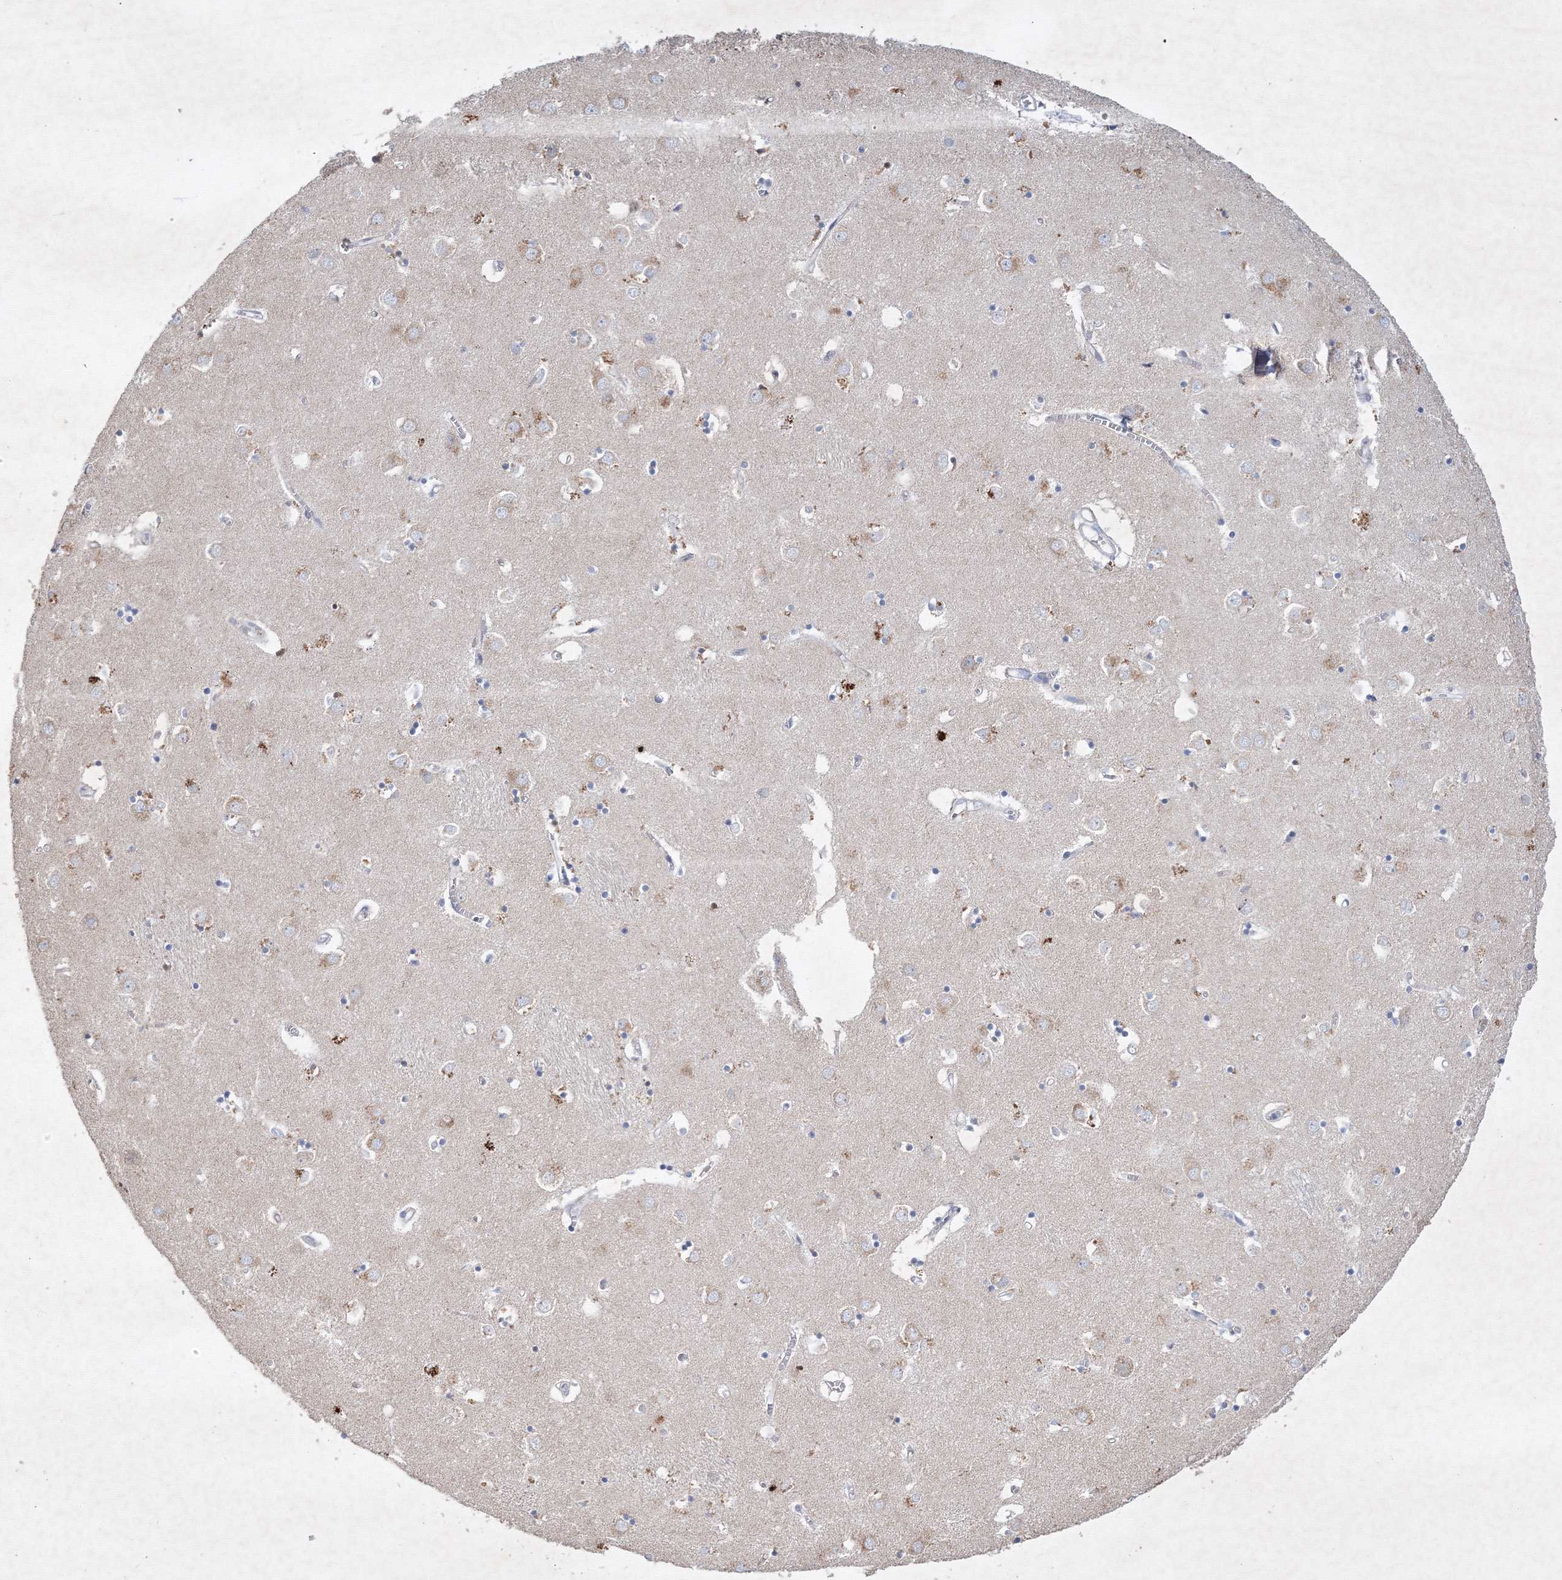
{"staining": {"intensity": "weak", "quantity": "<25%", "location": "cytoplasmic/membranous"}, "tissue": "caudate", "cell_type": "Glial cells", "image_type": "normal", "snomed": [{"axis": "morphology", "description": "Normal tissue, NOS"}, {"axis": "topography", "description": "Lateral ventricle wall"}], "caption": "Caudate stained for a protein using immunohistochemistry reveals no expression glial cells.", "gene": "CXXC4", "patient": {"sex": "male", "age": 70}}